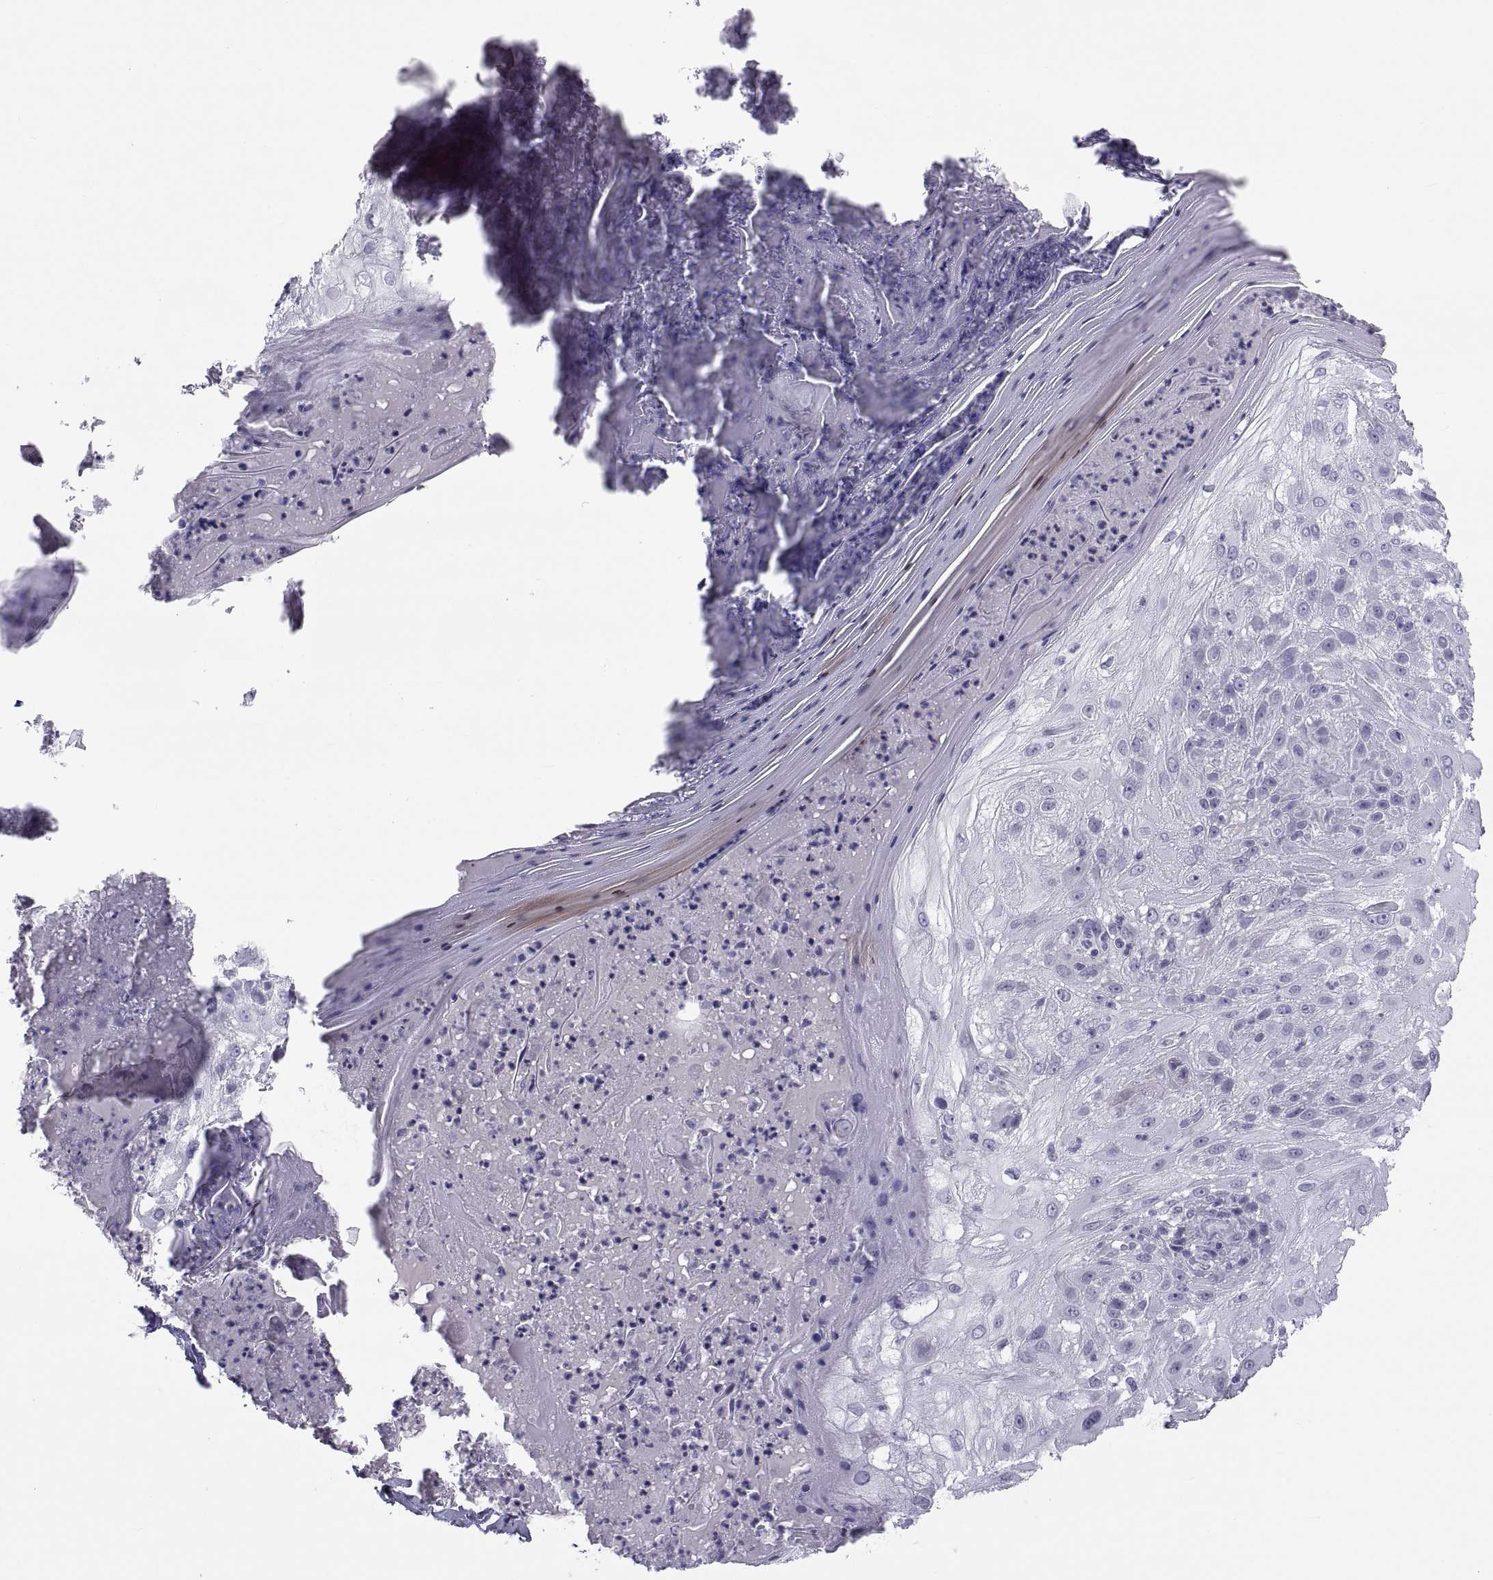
{"staining": {"intensity": "negative", "quantity": "none", "location": "none"}, "tissue": "skin cancer", "cell_type": "Tumor cells", "image_type": "cancer", "snomed": [{"axis": "morphology", "description": "Normal tissue, NOS"}, {"axis": "morphology", "description": "Squamous cell carcinoma, NOS"}, {"axis": "topography", "description": "Skin"}], "caption": "This is a image of immunohistochemistry (IHC) staining of skin cancer, which shows no staining in tumor cells. (DAB IHC visualized using brightfield microscopy, high magnification).", "gene": "MAGEB1", "patient": {"sex": "female", "age": 83}}